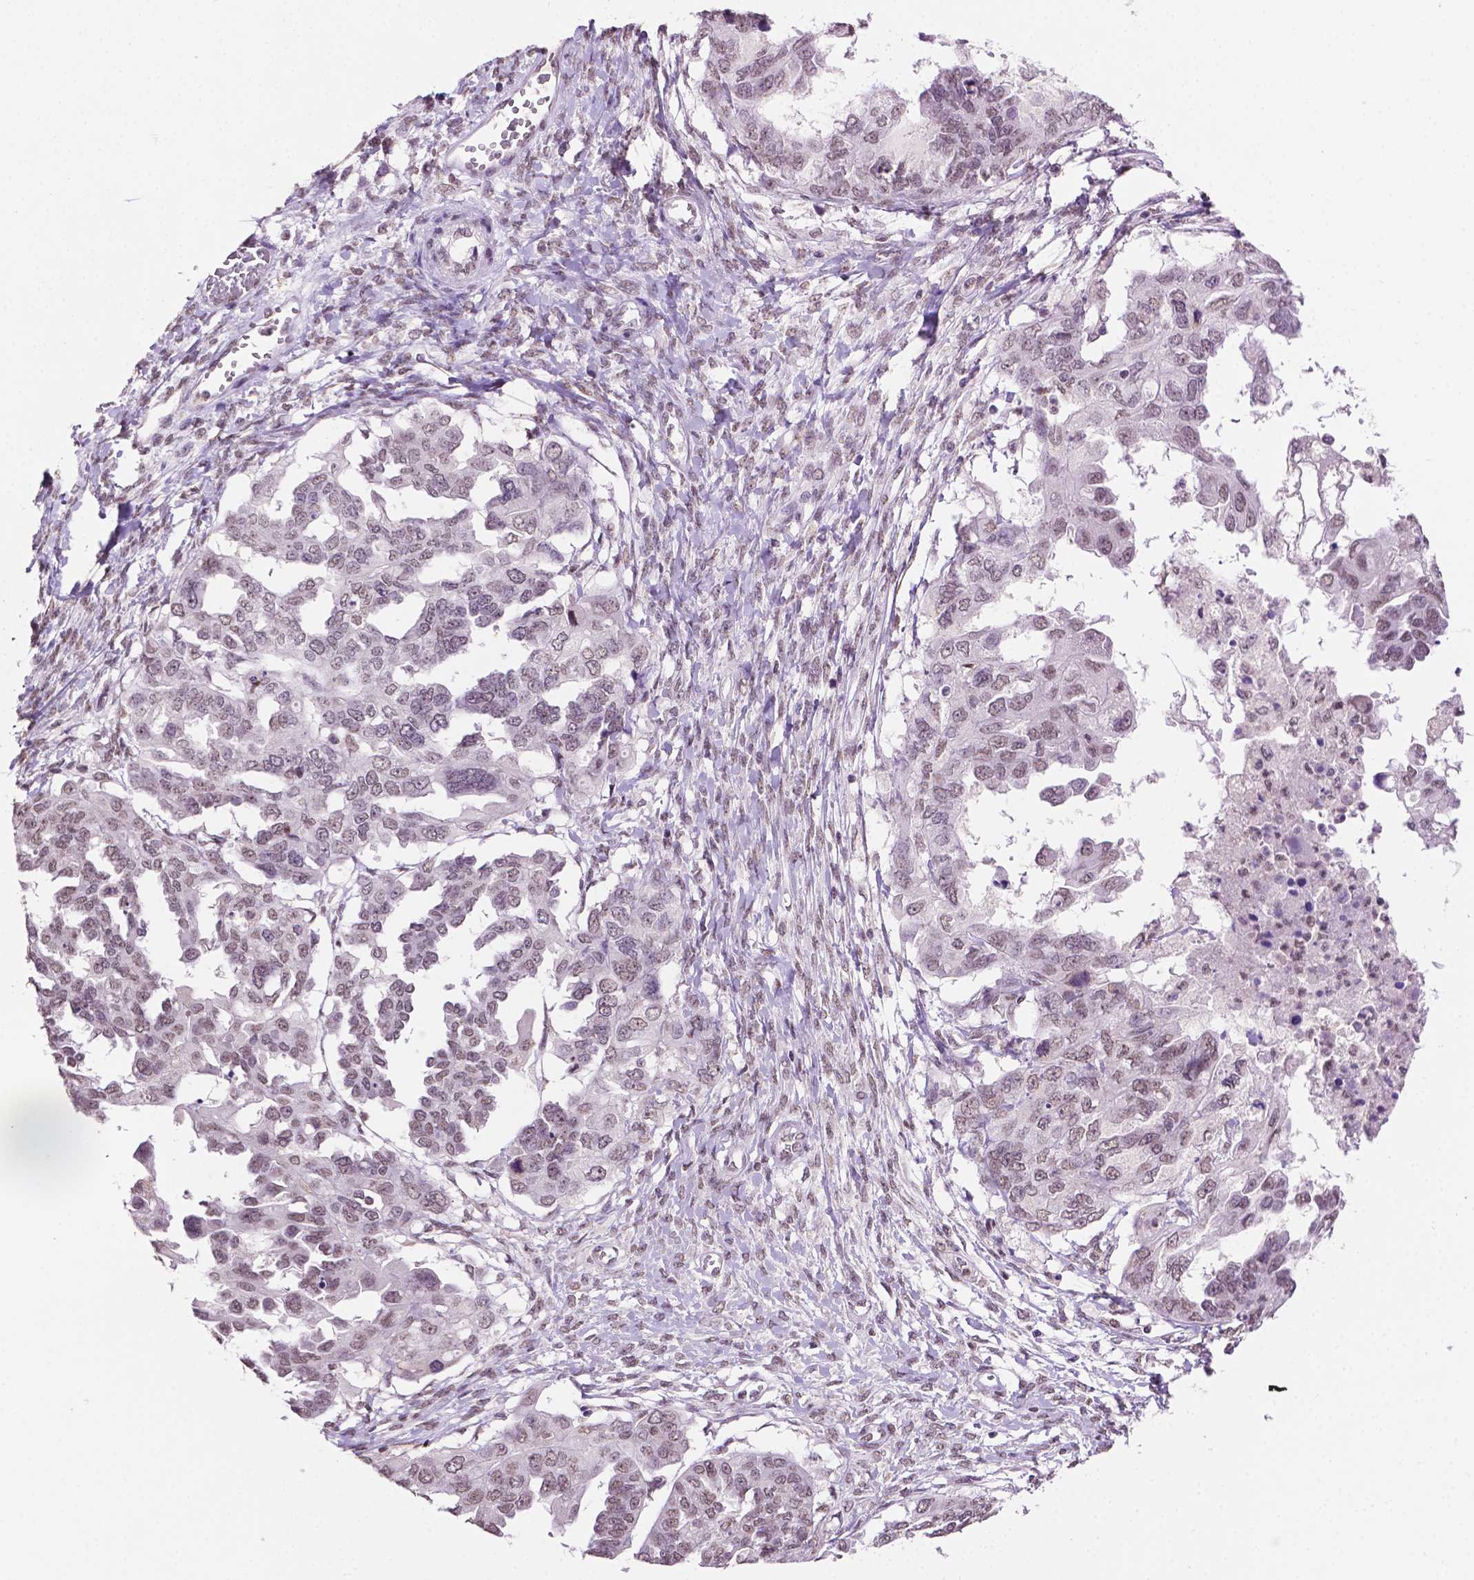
{"staining": {"intensity": "weak", "quantity": ">75%", "location": "nuclear"}, "tissue": "ovarian cancer", "cell_type": "Tumor cells", "image_type": "cancer", "snomed": [{"axis": "morphology", "description": "Cystadenocarcinoma, serous, NOS"}, {"axis": "topography", "description": "Ovary"}], "caption": "Immunohistochemical staining of serous cystadenocarcinoma (ovarian) shows weak nuclear protein expression in approximately >75% of tumor cells. (IHC, brightfield microscopy, high magnification).", "gene": "PTPN6", "patient": {"sex": "female", "age": 53}}